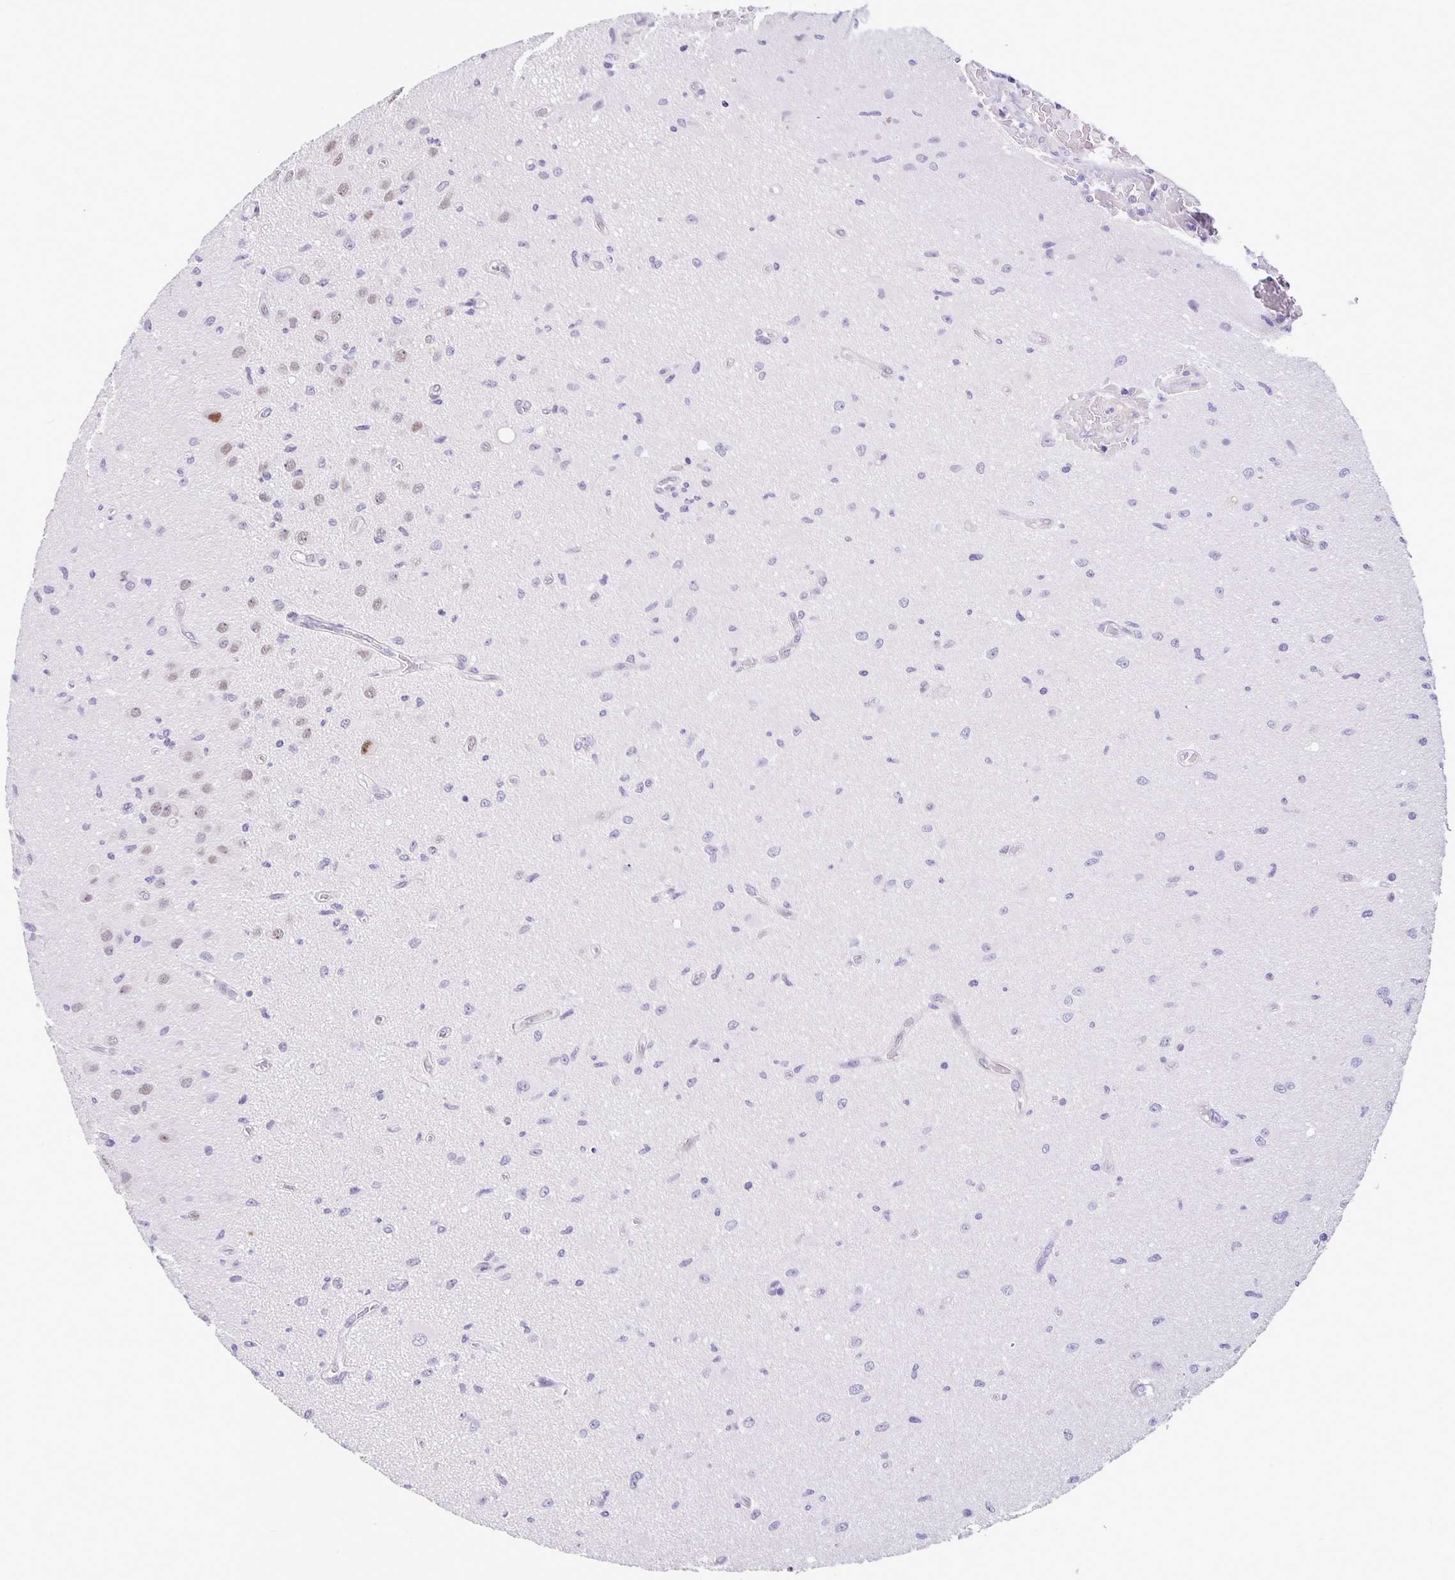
{"staining": {"intensity": "negative", "quantity": "none", "location": "none"}, "tissue": "glioma", "cell_type": "Tumor cells", "image_type": "cancer", "snomed": [{"axis": "morphology", "description": "Glioma, malignant, High grade"}, {"axis": "topography", "description": "Brain"}], "caption": "Tumor cells show no significant protein expression in malignant glioma (high-grade). (DAB immunohistochemistry, high magnification).", "gene": "FOSL2", "patient": {"sex": "male", "age": 67}}